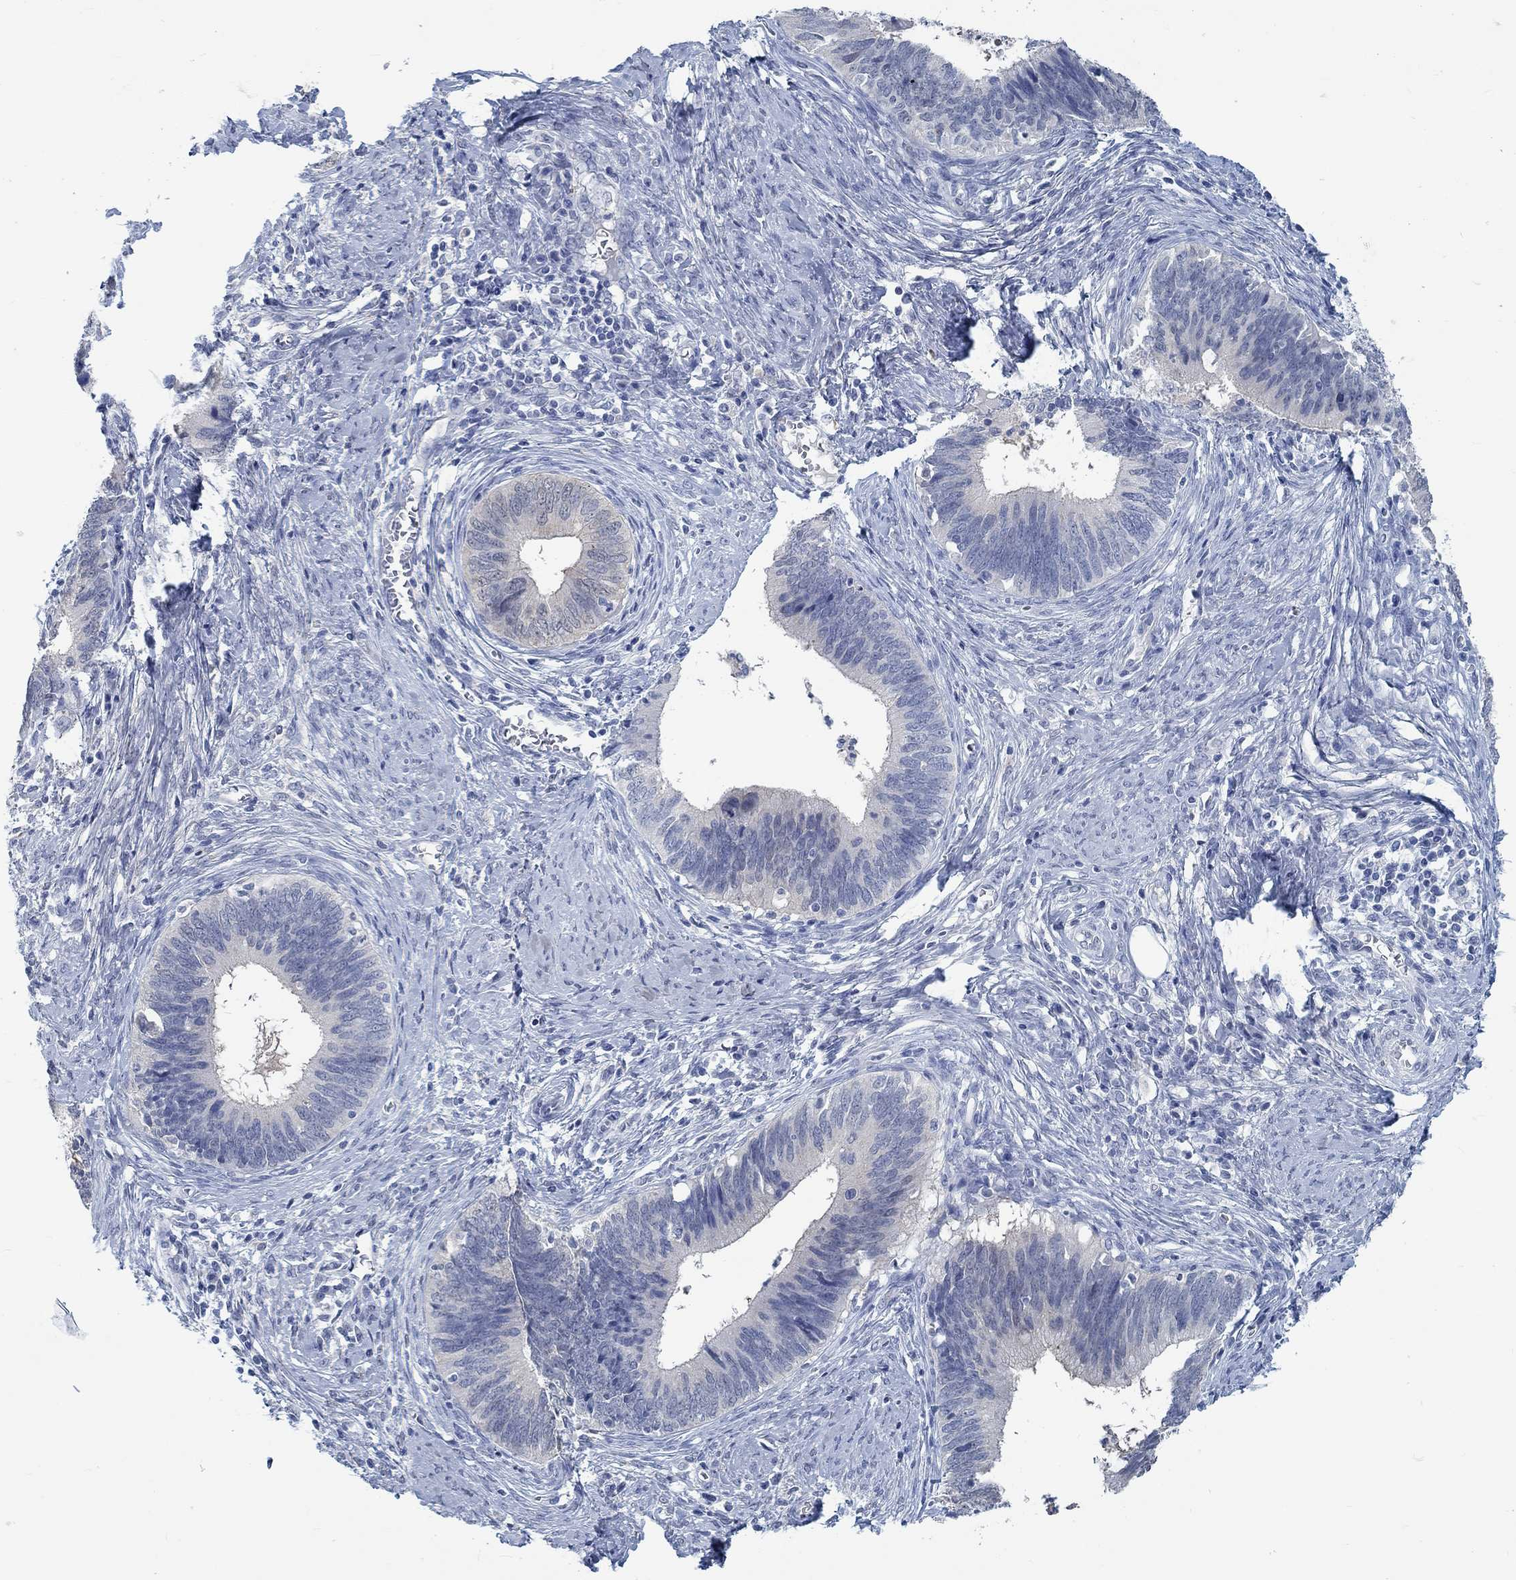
{"staining": {"intensity": "negative", "quantity": "none", "location": "none"}, "tissue": "cervical cancer", "cell_type": "Tumor cells", "image_type": "cancer", "snomed": [{"axis": "morphology", "description": "Adenocarcinoma, NOS"}, {"axis": "topography", "description": "Cervix"}], "caption": "This is an immunohistochemistry (IHC) histopathology image of cervical cancer (adenocarcinoma). There is no expression in tumor cells.", "gene": "TEKT4", "patient": {"sex": "female", "age": 42}}